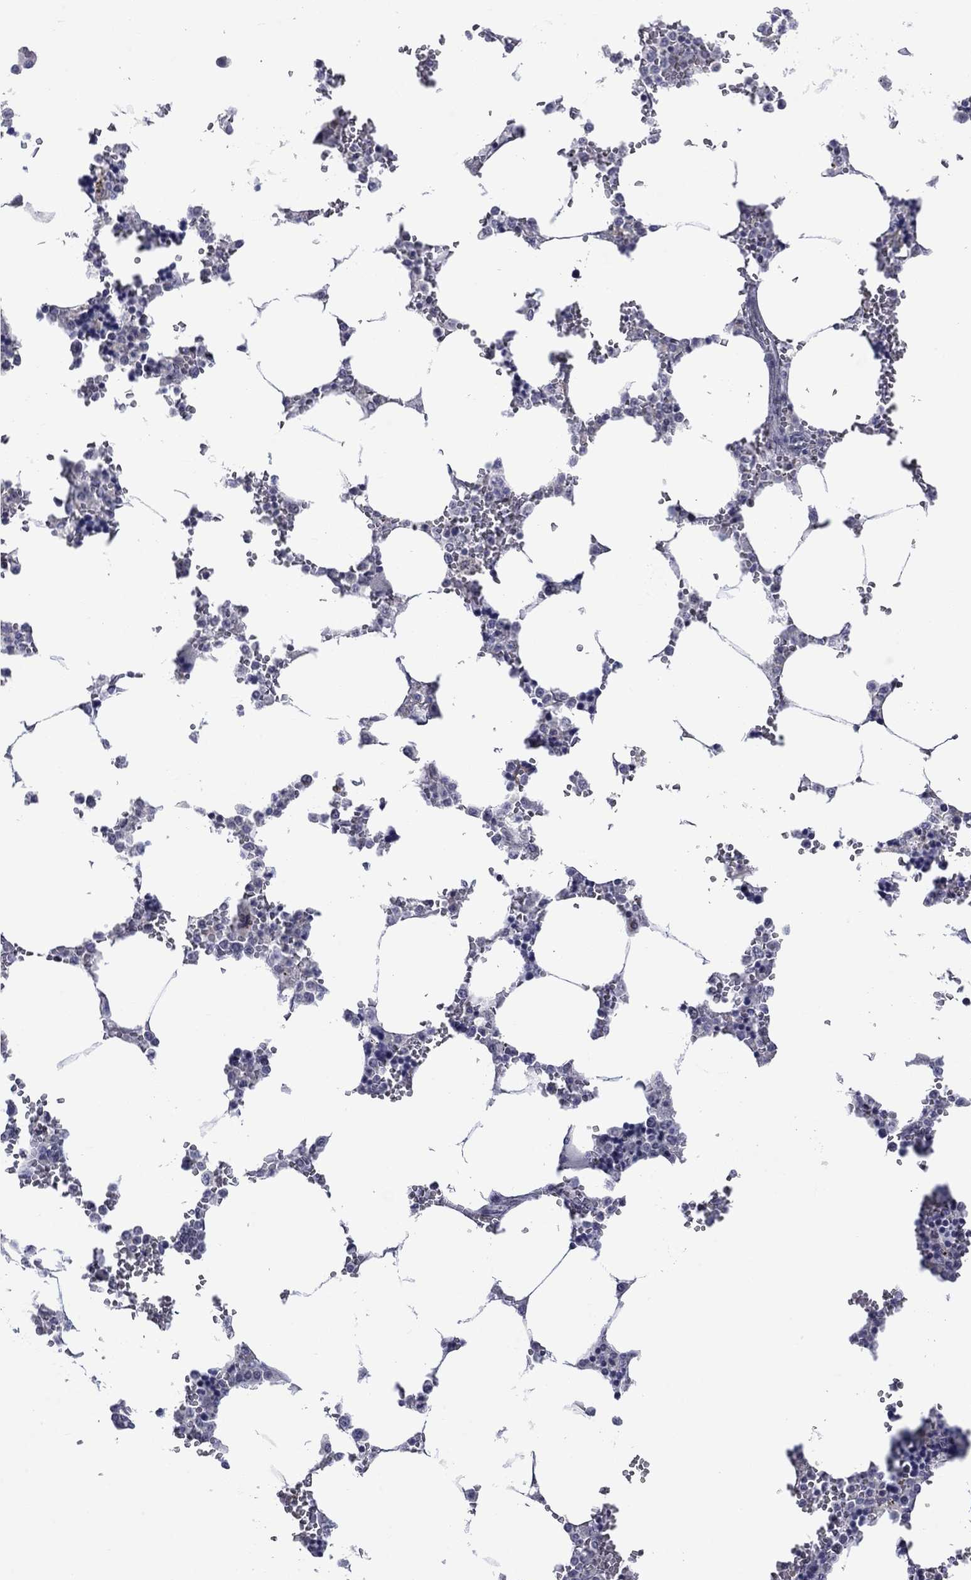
{"staining": {"intensity": "negative", "quantity": "none", "location": "none"}, "tissue": "bone marrow", "cell_type": "Hematopoietic cells", "image_type": "normal", "snomed": [{"axis": "morphology", "description": "Normal tissue, NOS"}, {"axis": "topography", "description": "Bone marrow"}], "caption": "Immunohistochemistry image of normal bone marrow: human bone marrow stained with DAB reveals no significant protein positivity in hematopoietic cells. (Stains: DAB (3,3'-diaminobenzidine) immunohistochemistry with hematoxylin counter stain, Microscopy: brightfield microscopy at high magnification).", "gene": "KCNJ16", "patient": {"sex": "female", "age": 72}}